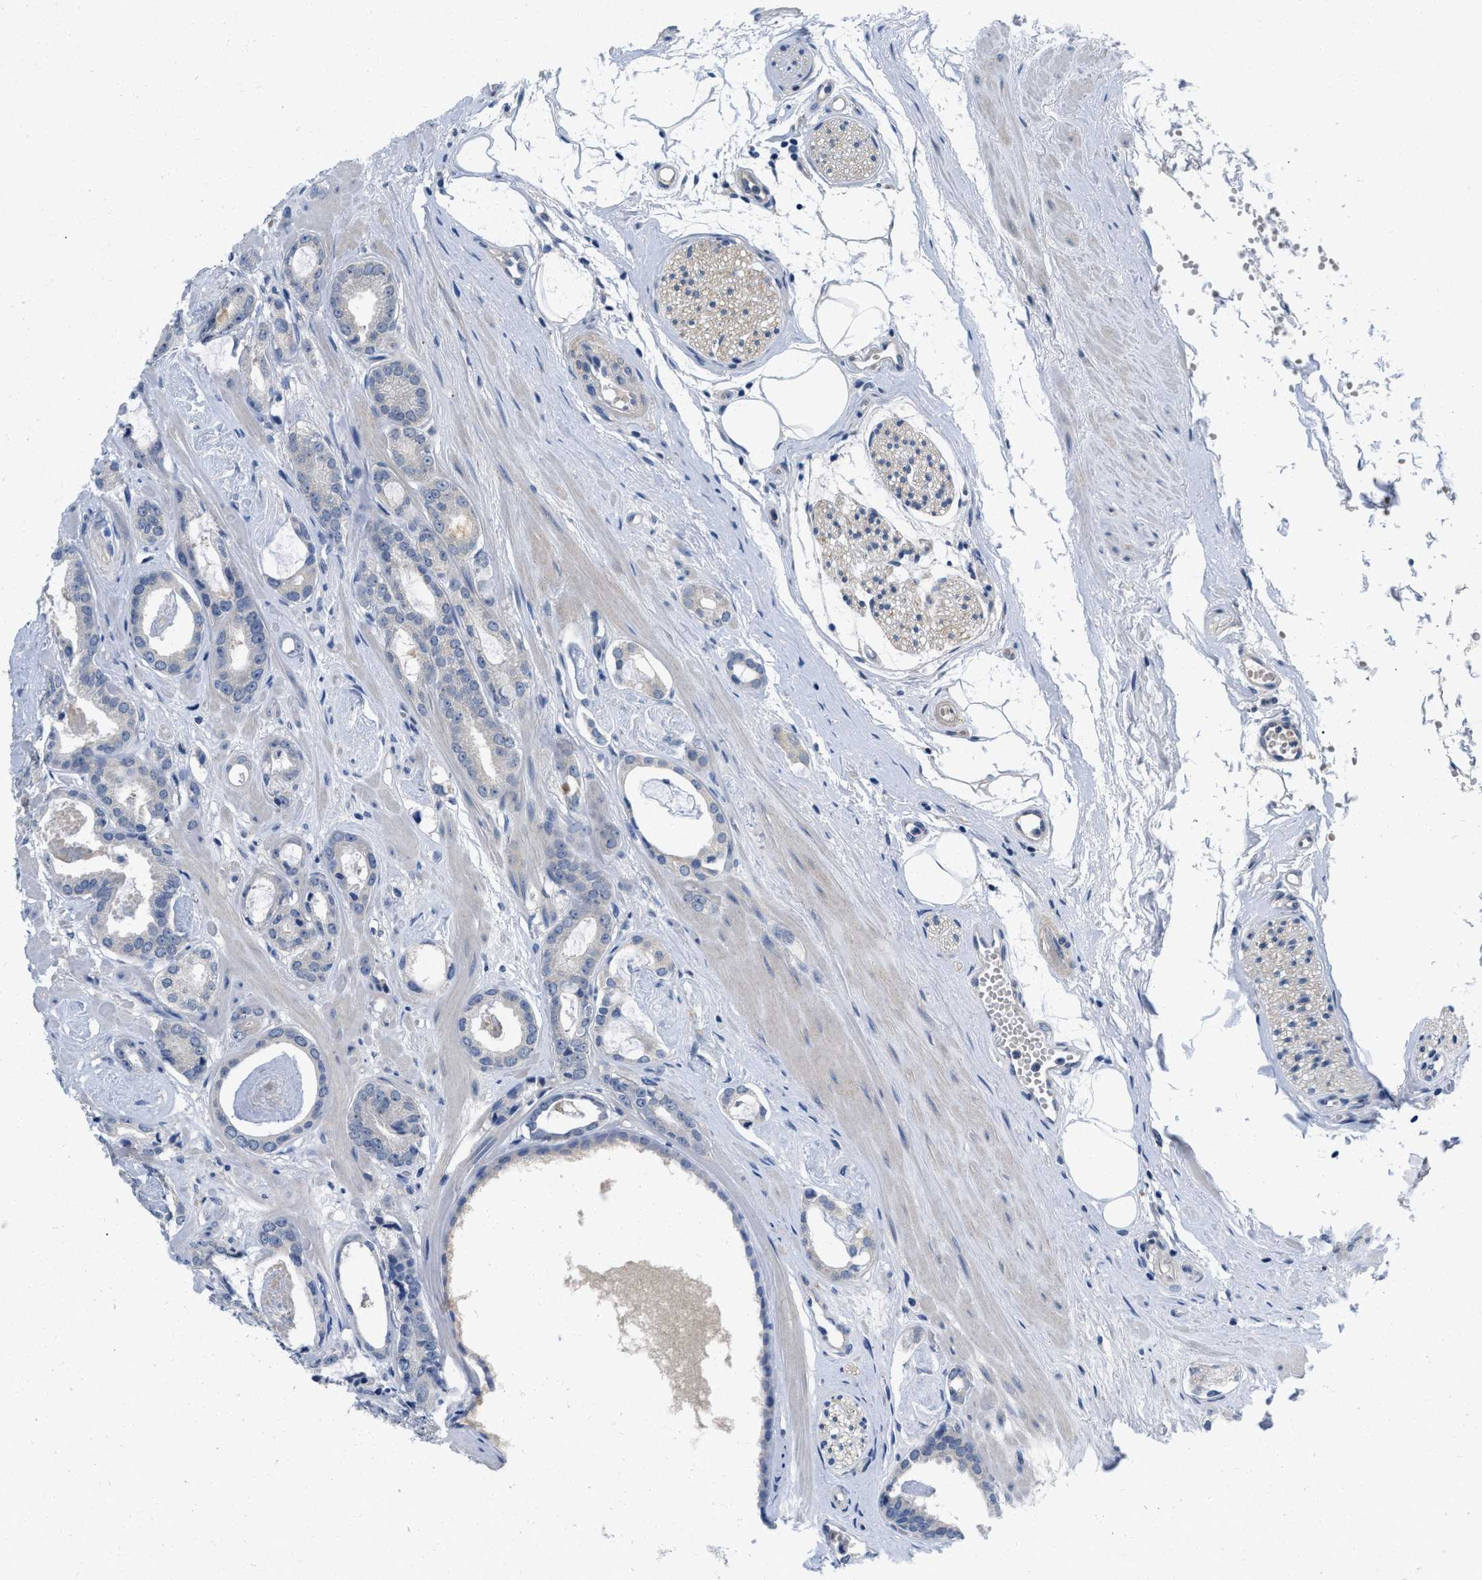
{"staining": {"intensity": "negative", "quantity": "none", "location": "none"}, "tissue": "prostate cancer", "cell_type": "Tumor cells", "image_type": "cancer", "snomed": [{"axis": "morphology", "description": "Adenocarcinoma, Low grade"}, {"axis": "topography", "description": "Prostate"}], "caption": "An IHC image of prostate cancer (adenocarcinoma (low-grade)) is shown. There is no staining in tumor cells of prostate cancer (adenocarcinoma (low-grade)). (Brightfield microscopy of DAB immunohistochemistry (IHC) at high magnification).", "gene": "PYY", "patient": {"sex": "male", "age": 53}}